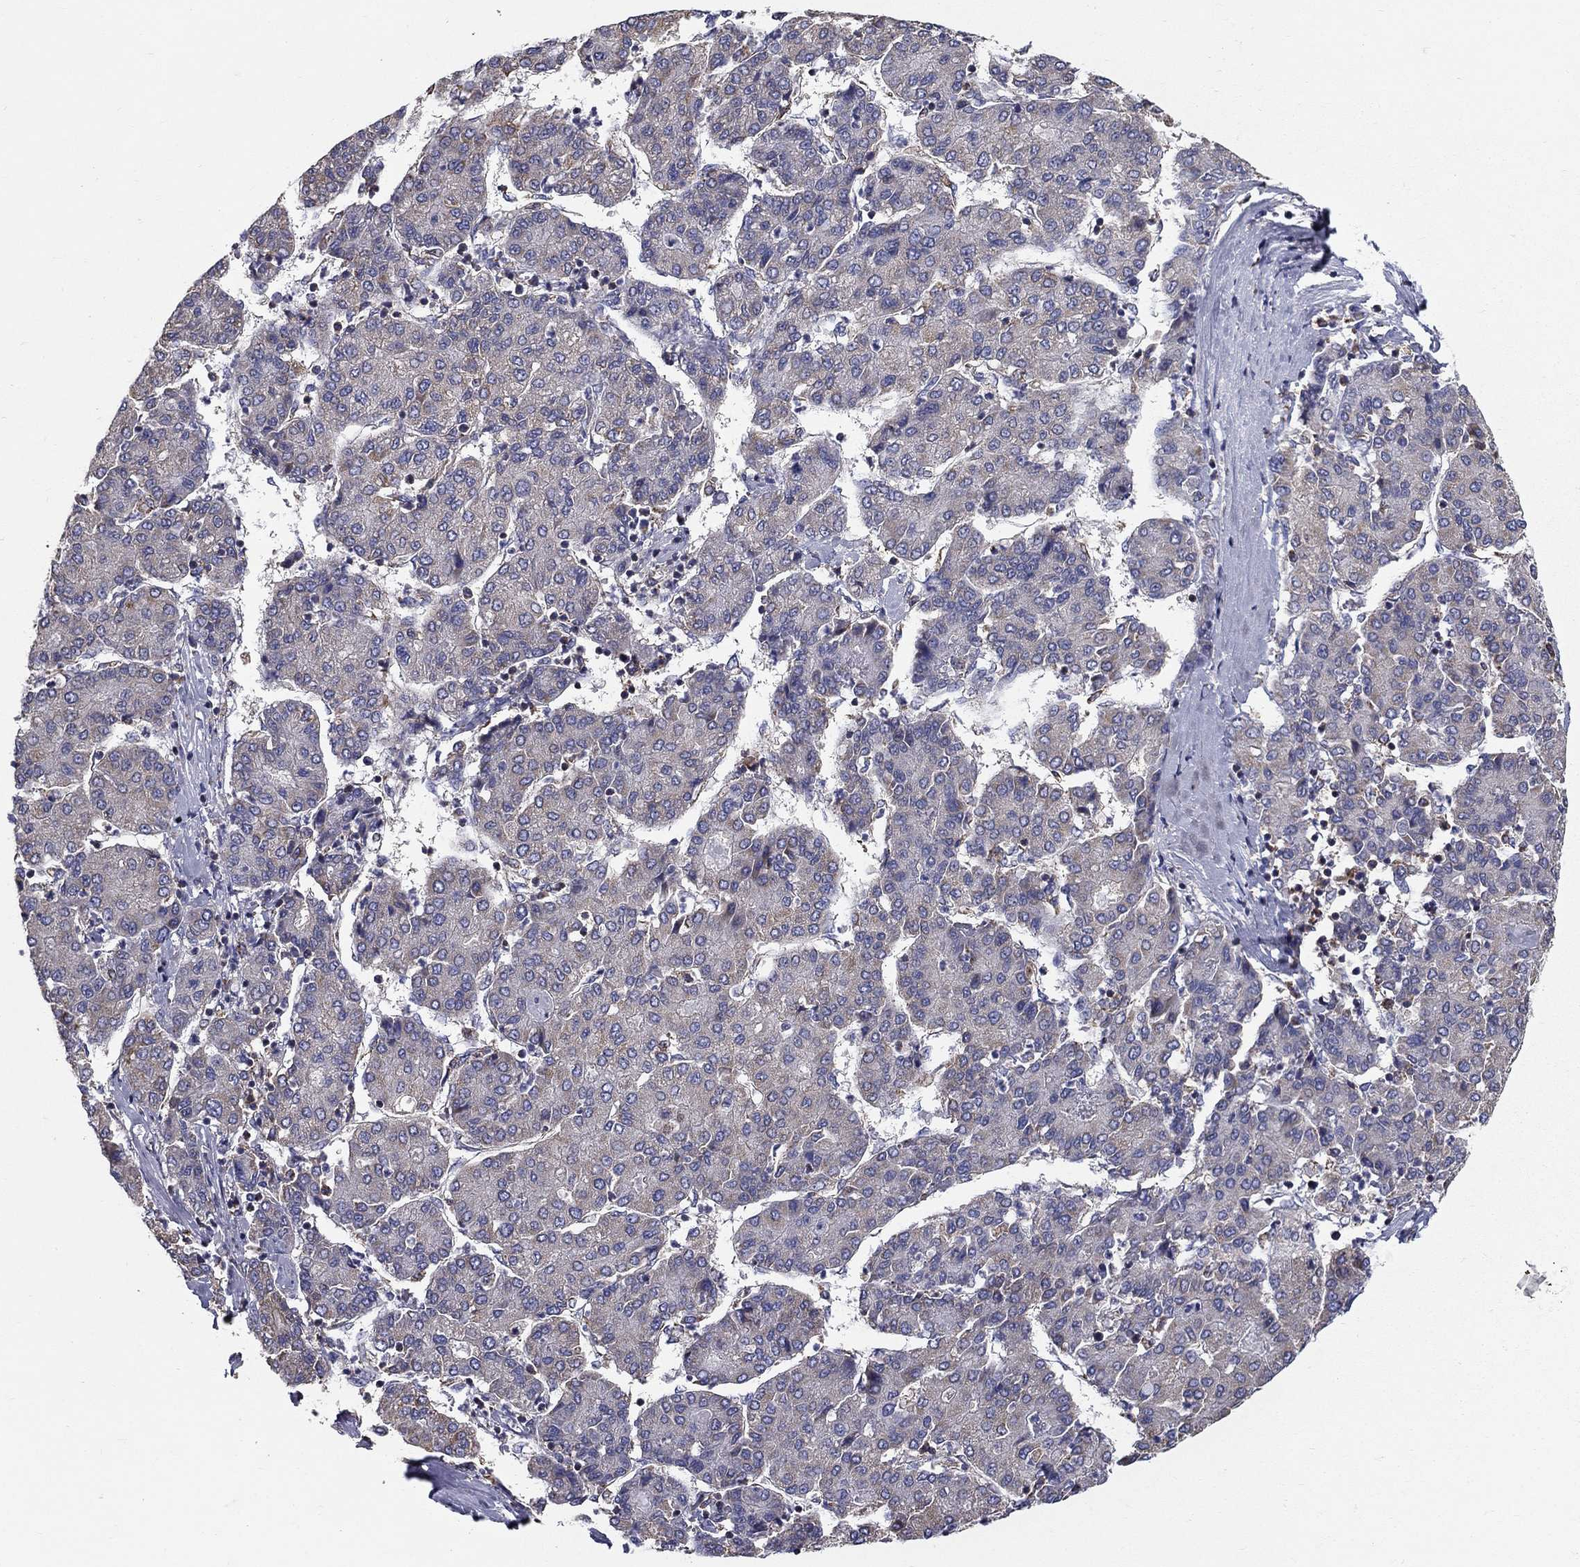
{"staining": {"intensity": "moderate", "quantity": "<25%", "location": "cytoplasmic/membranous"}, "tissue": "liver cancer", "cell_type": "Tumor cells", "image_type": "cancer", "snomed": [{"axis": "morphology", "description": "Carcinoma, Hepatocellular, NOS"}, {"axis": "topography", "description": "Liver"}], "caption": "Liver hepatocellular carcinoma stained with IHC exhibits moderate cytoplasmic/membranous staining in about <25% of tumor cells. The protein is shown in brown color, while the nuclei are stained blue.", "gene": "NME5", "patient": {"sex": "male", "age": 65}}